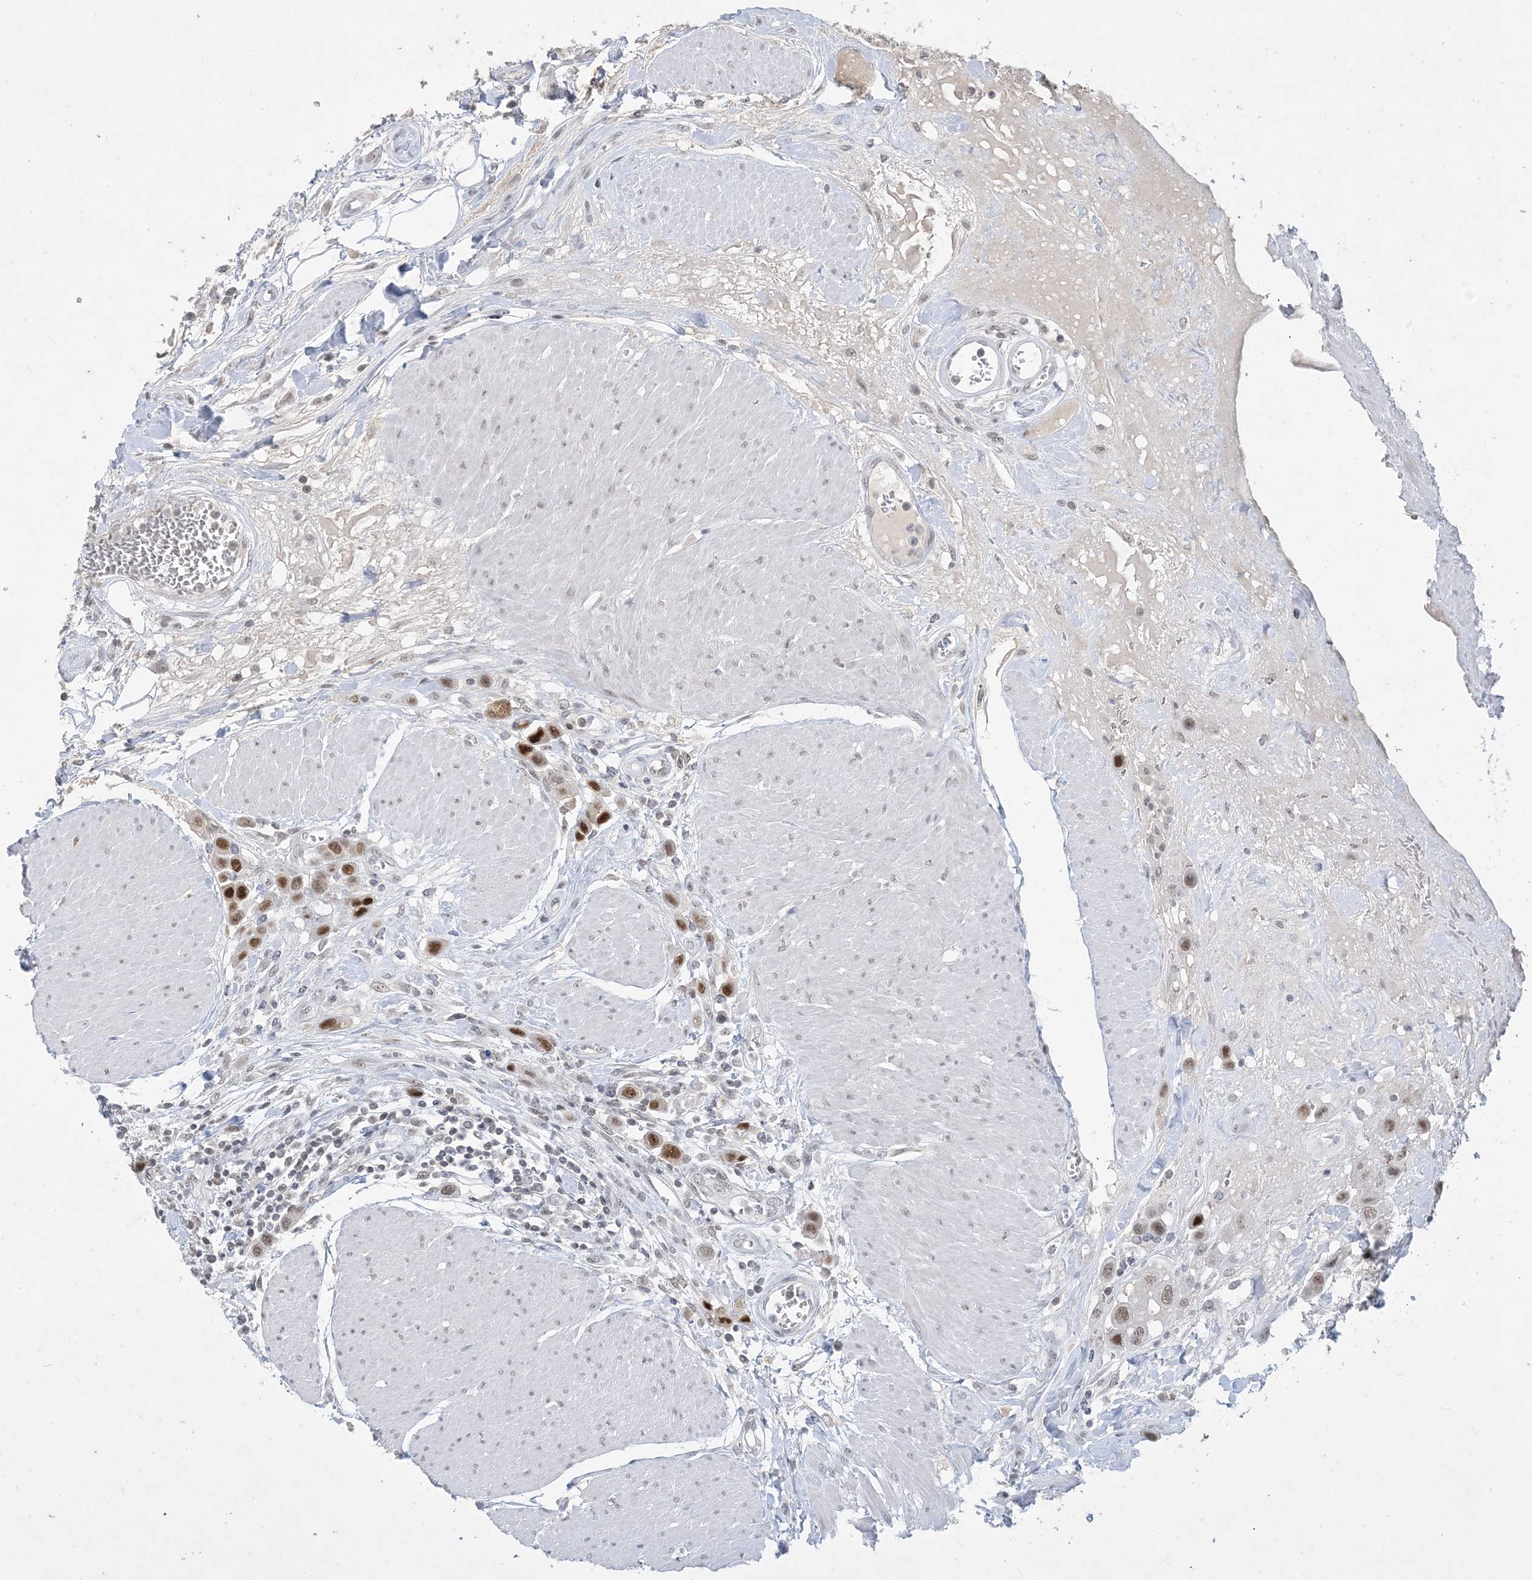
{"staining": {"intensity": "moderate", "quantity": ">75%", "location": "nuclear"}, "tissue": "urothelial cancer", "cell_type": "Tumor cells", "image_type": "cancer", "snomed": [{"axis": "morphology", "description": "Urothelial carcinoma, High grade"}, {"axis": "topography", "description": "Urinary bladder"}], "caption": "Immunohistochemistry image of human urothelial cancer stained for a protein (brown), which reveals medium levels of moderate nuclear staining in approximately >75% of tumor cells.", "gene": "ZNF674", "patient": {"sex": "male", "age": 50}}